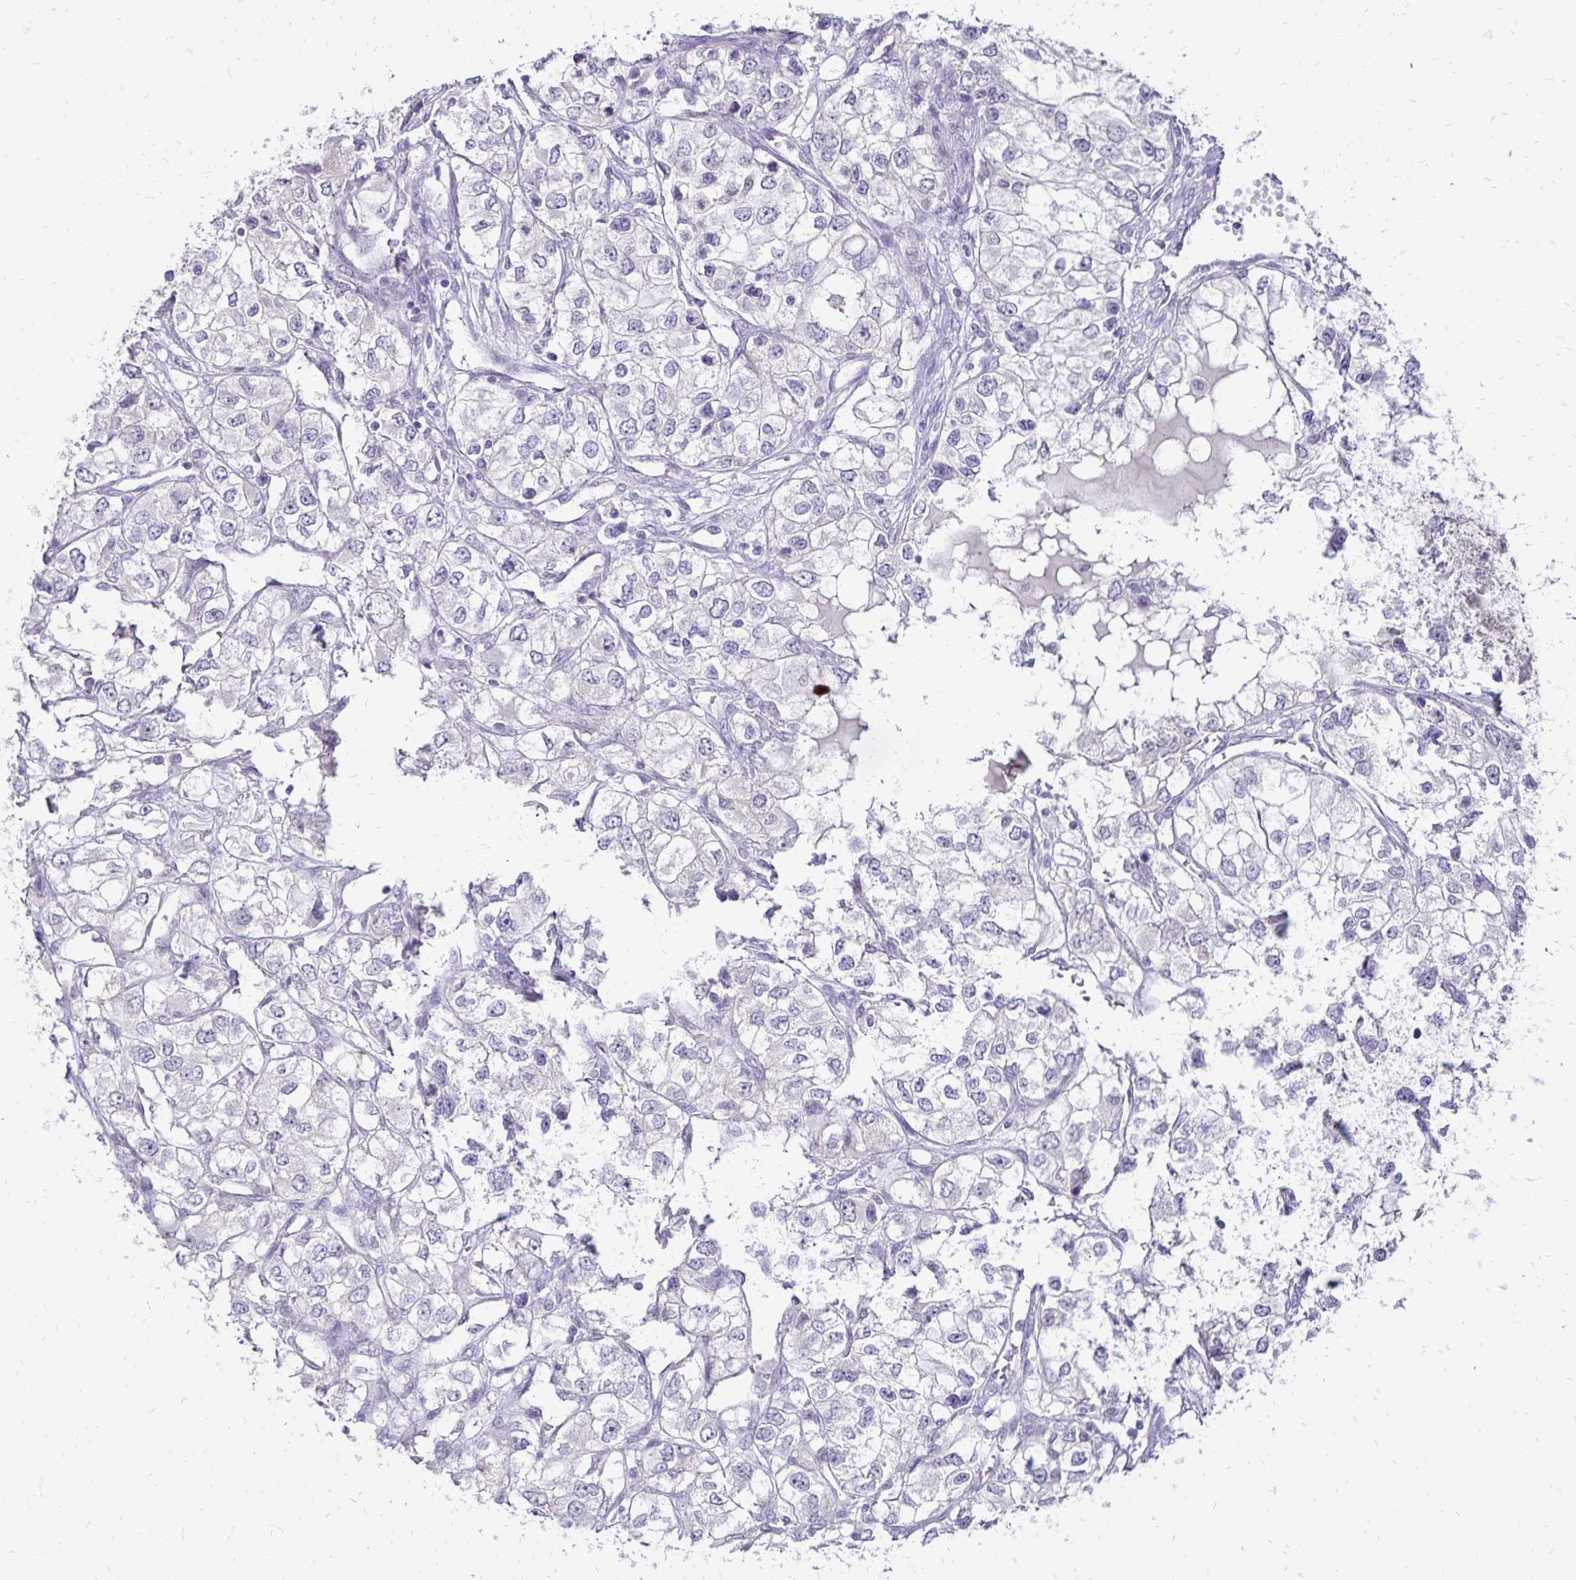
{"staining": {"intensity": "negative", "quantity": "none", "location": "none"}, "tissue": "renal cancer", "cell_type": "Tumor cells", "image_type": "cancer", "snomed": [{"axis": "morphology", "description": "Adenocarcinoma, NOS"}, {"axis": "topography", "description": "Kidney"}], "caption": "There is no significant staining in tumor cells of renal cancer.", "gene": "POLB", "patient": {"sex": "female", "age": 59}}